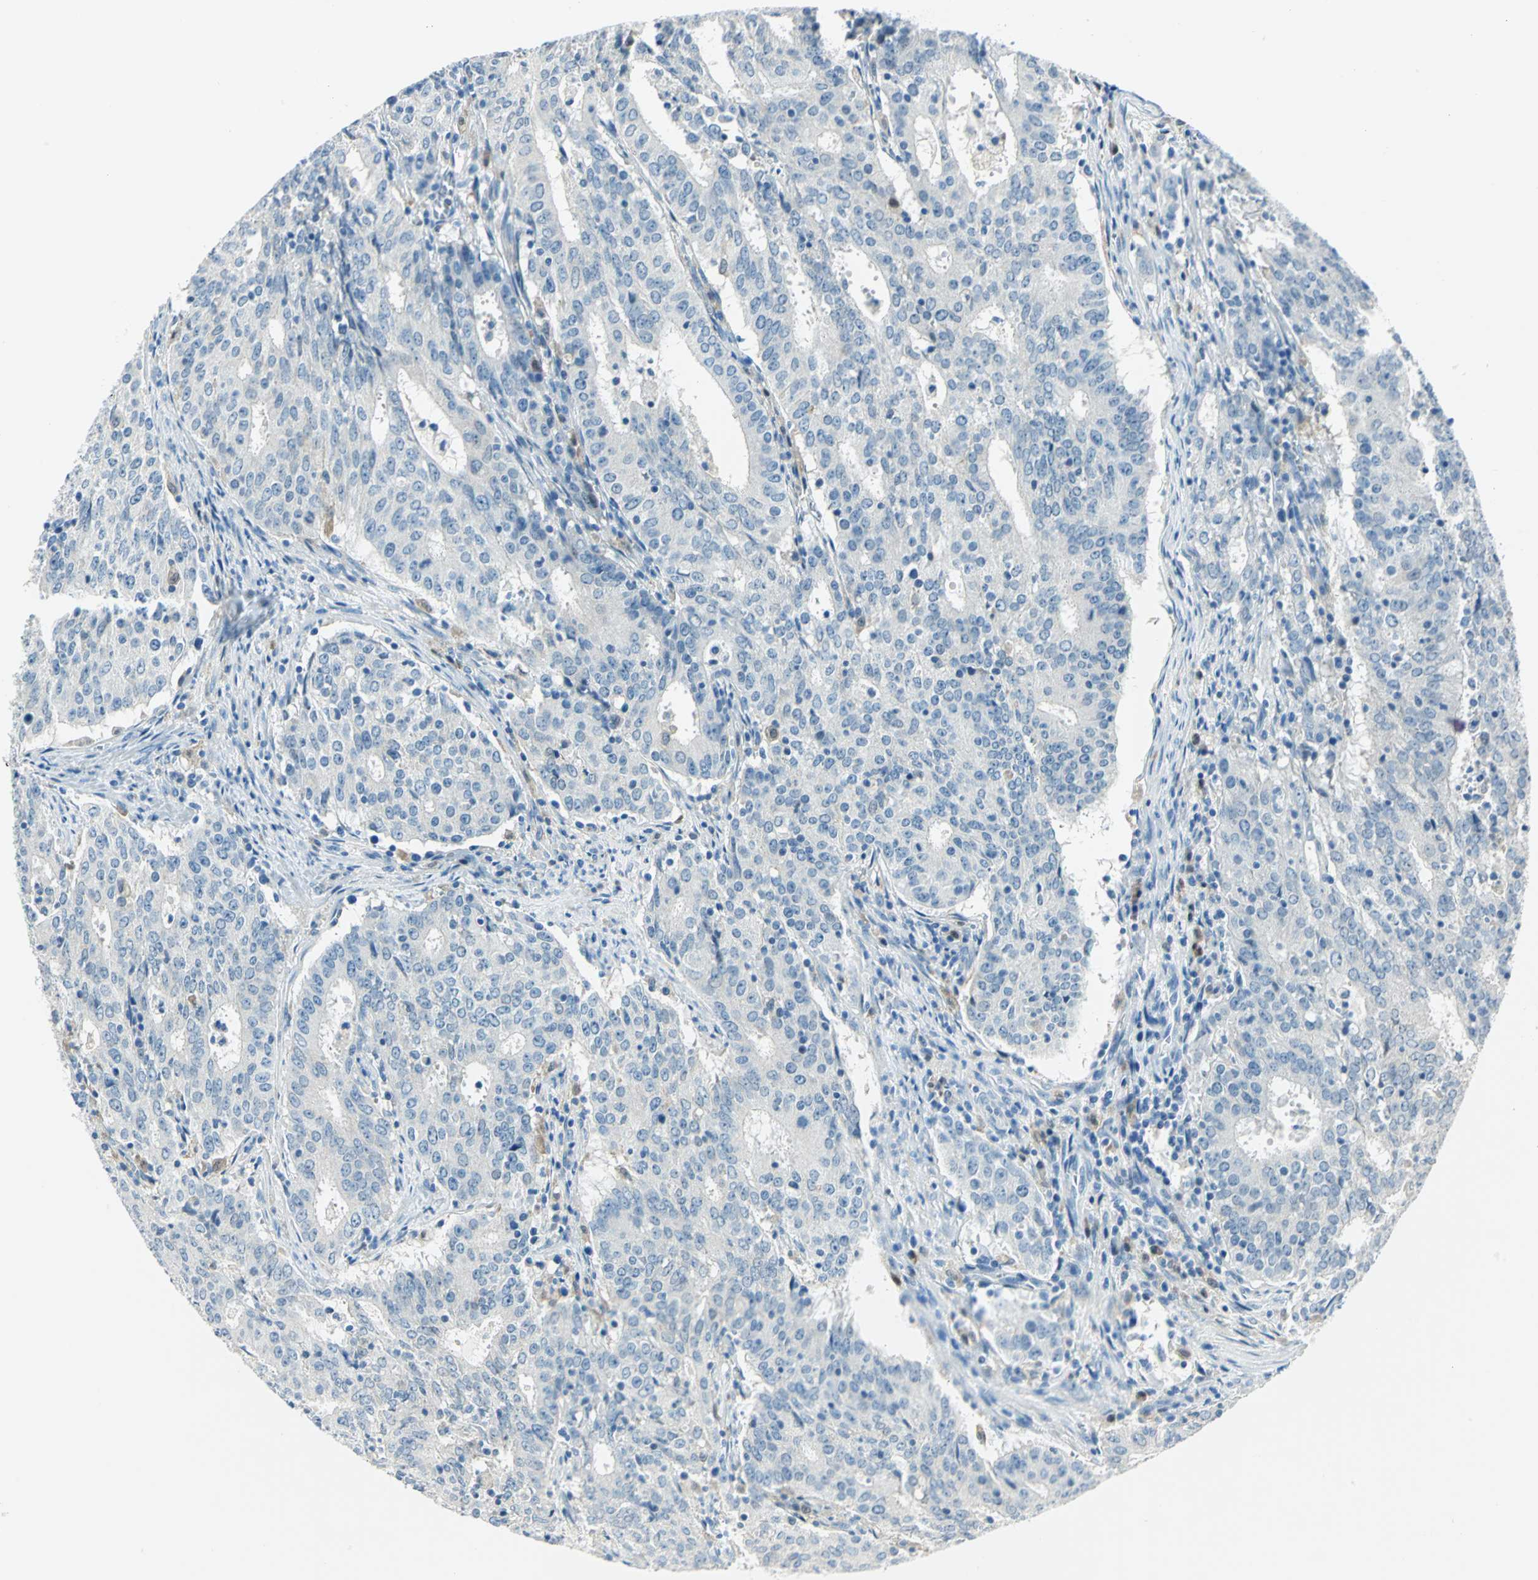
{"staining": {"intensity": "moderate", "quantity": "25%-75%", "location": "cytoplasmic/membranous"}, "tissue": "cervical cancer", "cell_type": "Tumor cells", "image_type": "cancer", "snomed": [{"axis": "morphology", "description": "Adenocarcinoma, NOS"}, {"axis": "topography", "description": "Cervix"}], "caption": "Tumor cells exhibit medium levels of moderate cytoplasmic/membranous expression in about 25%-75% of cells in human cervical adenocarcinoma. The staining was performed using DAB, with brown indicating positive protein expression. Nuclei are stained blue with hematoxylin.", "gene": "AKR1A1", "patient": {"sex": "female", "age": 44}}